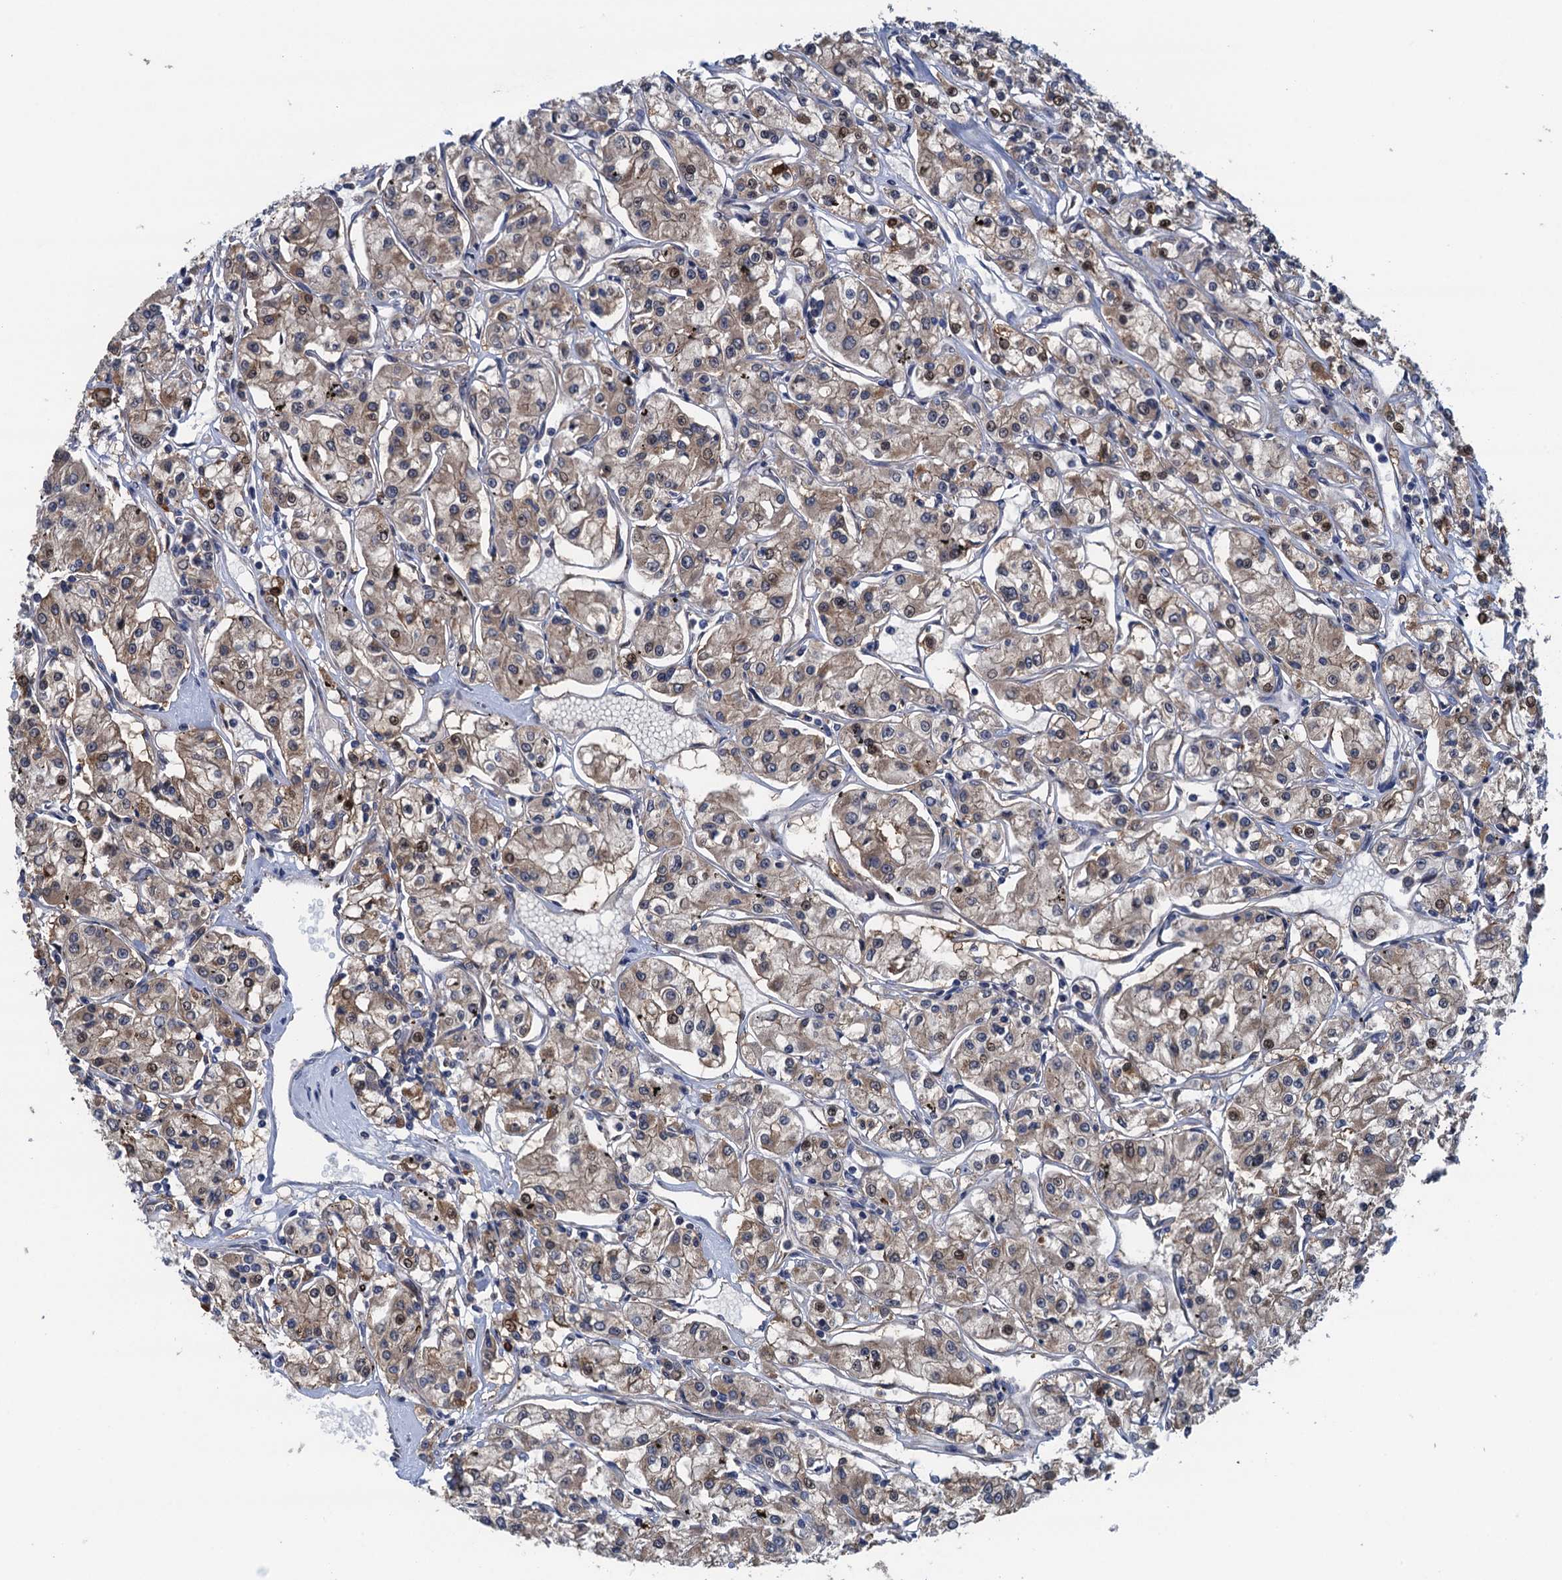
{"staining": {"intensity": "weak", "quantity": ">75%", "location": "cytoplasmic/membranous,nuclear"}, "tissue": "renal cancer", "cell_type": "Tumor cells", "image_type": "cancer", "snomed": [{"axis": "morphology", "description": "Adenocarcinoma, NOS"}, {"axis": "topography", "description": "Kidney"}], "caption": "This micrograph shows renal cancer stained with IHC to label a protein in brown. The cytoplasmic/membranous and nuclear of tumor cells show weak positivity for the protein. Nuclei are counter-stained blue.", "gene": "CNTN5", "patient": {"sex": "female", "age": 59}}